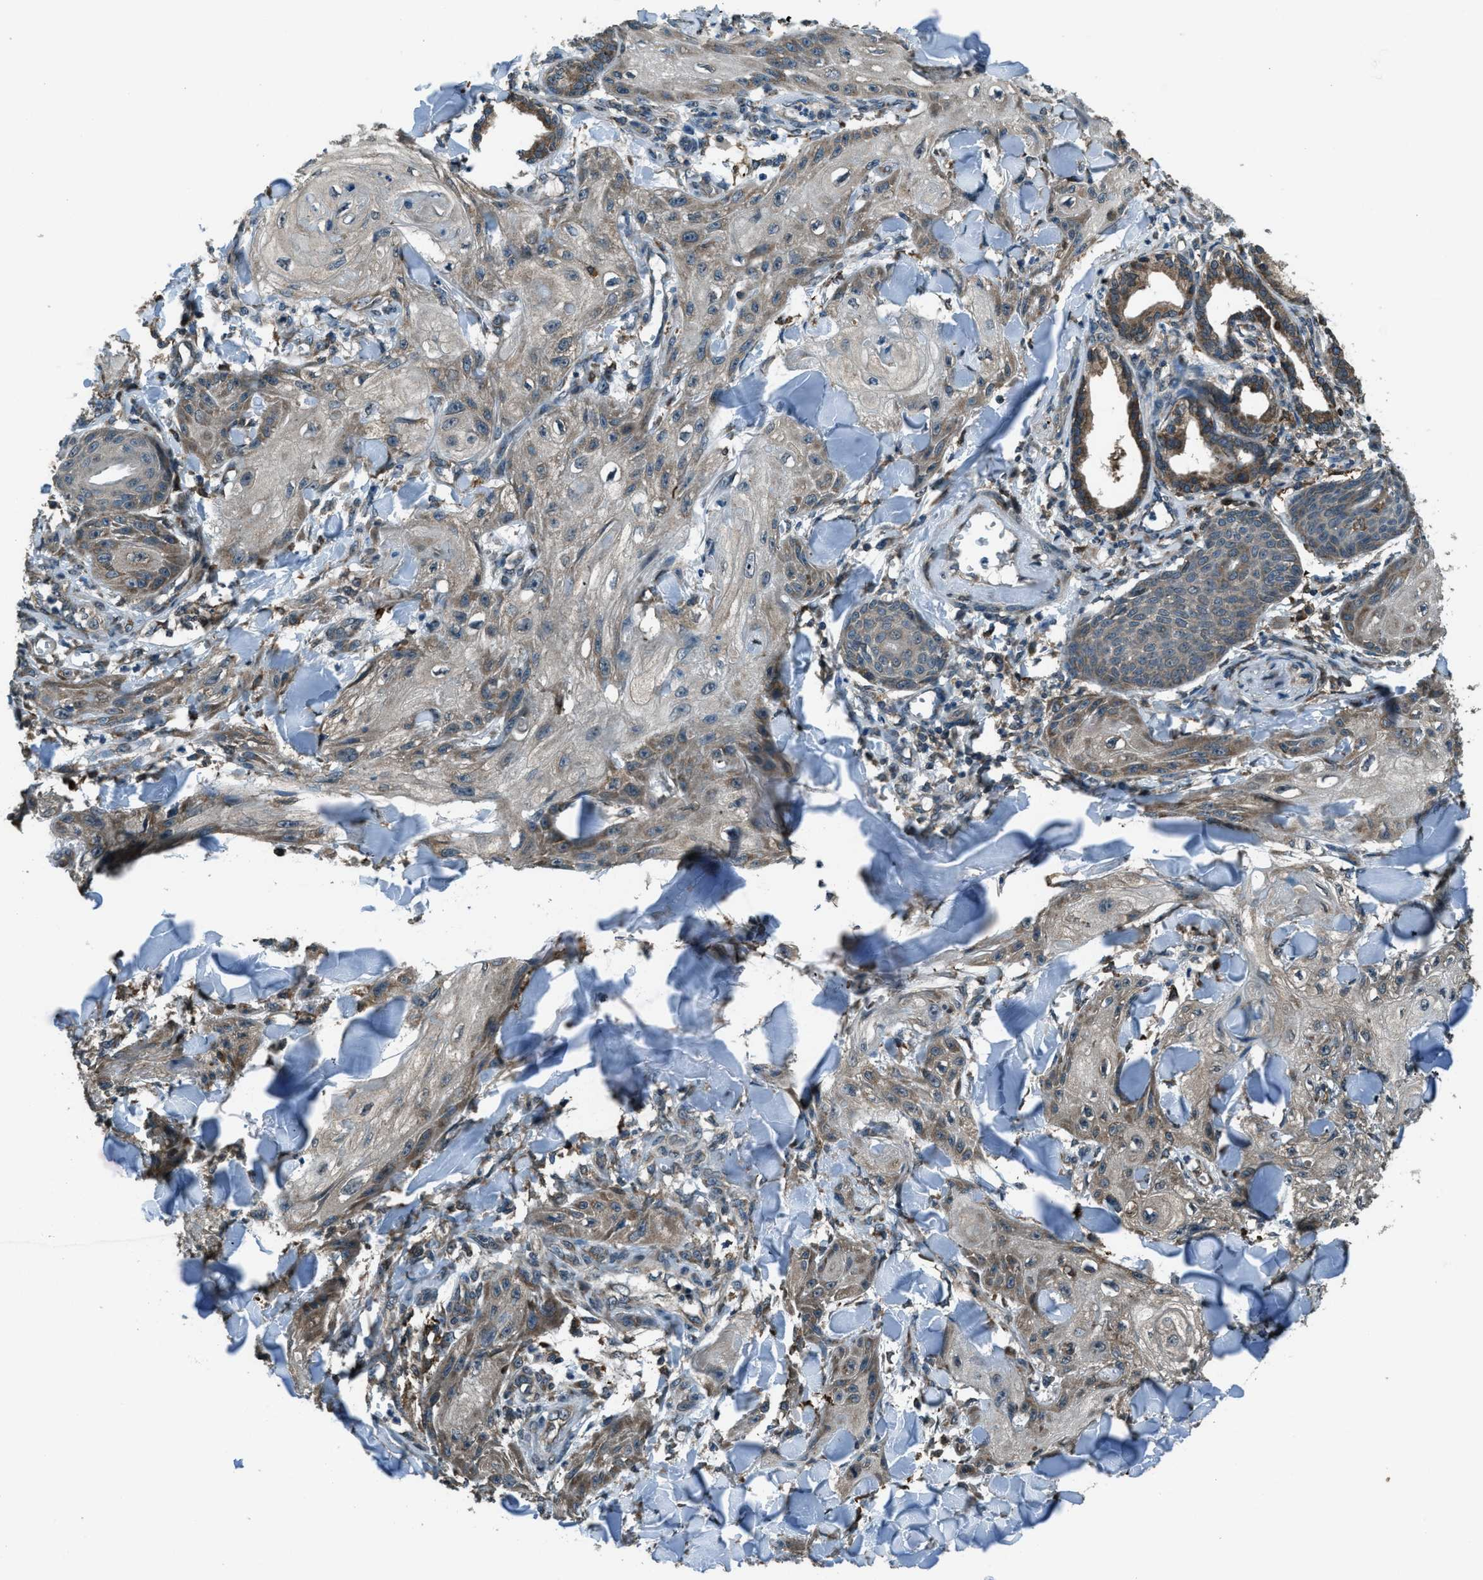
{"staining": {"intensity": "weak", "quantity": "25%-75%", "location": "cytoplasmic/membranous"}, "tissue": "skin cancer", "cell_type": "Tumor cells", "image_type": "cancer", "snomed": [{"axis": "morphology", "description": "Squamous cell carcinoma, NOS"}, {"axis": "topography", "description": "Skin"}], "caption": "Immunohistochemistry histopathology image of human skin cancer (squamous cell carcinoma) stained for a protein (brown), which reveals low levels of weak cytoplasmic/membranous positivity in about 25%-75% of tumor cells.", "gene": "TRIM4", "patient": {"sex": "male", "age": 74}}